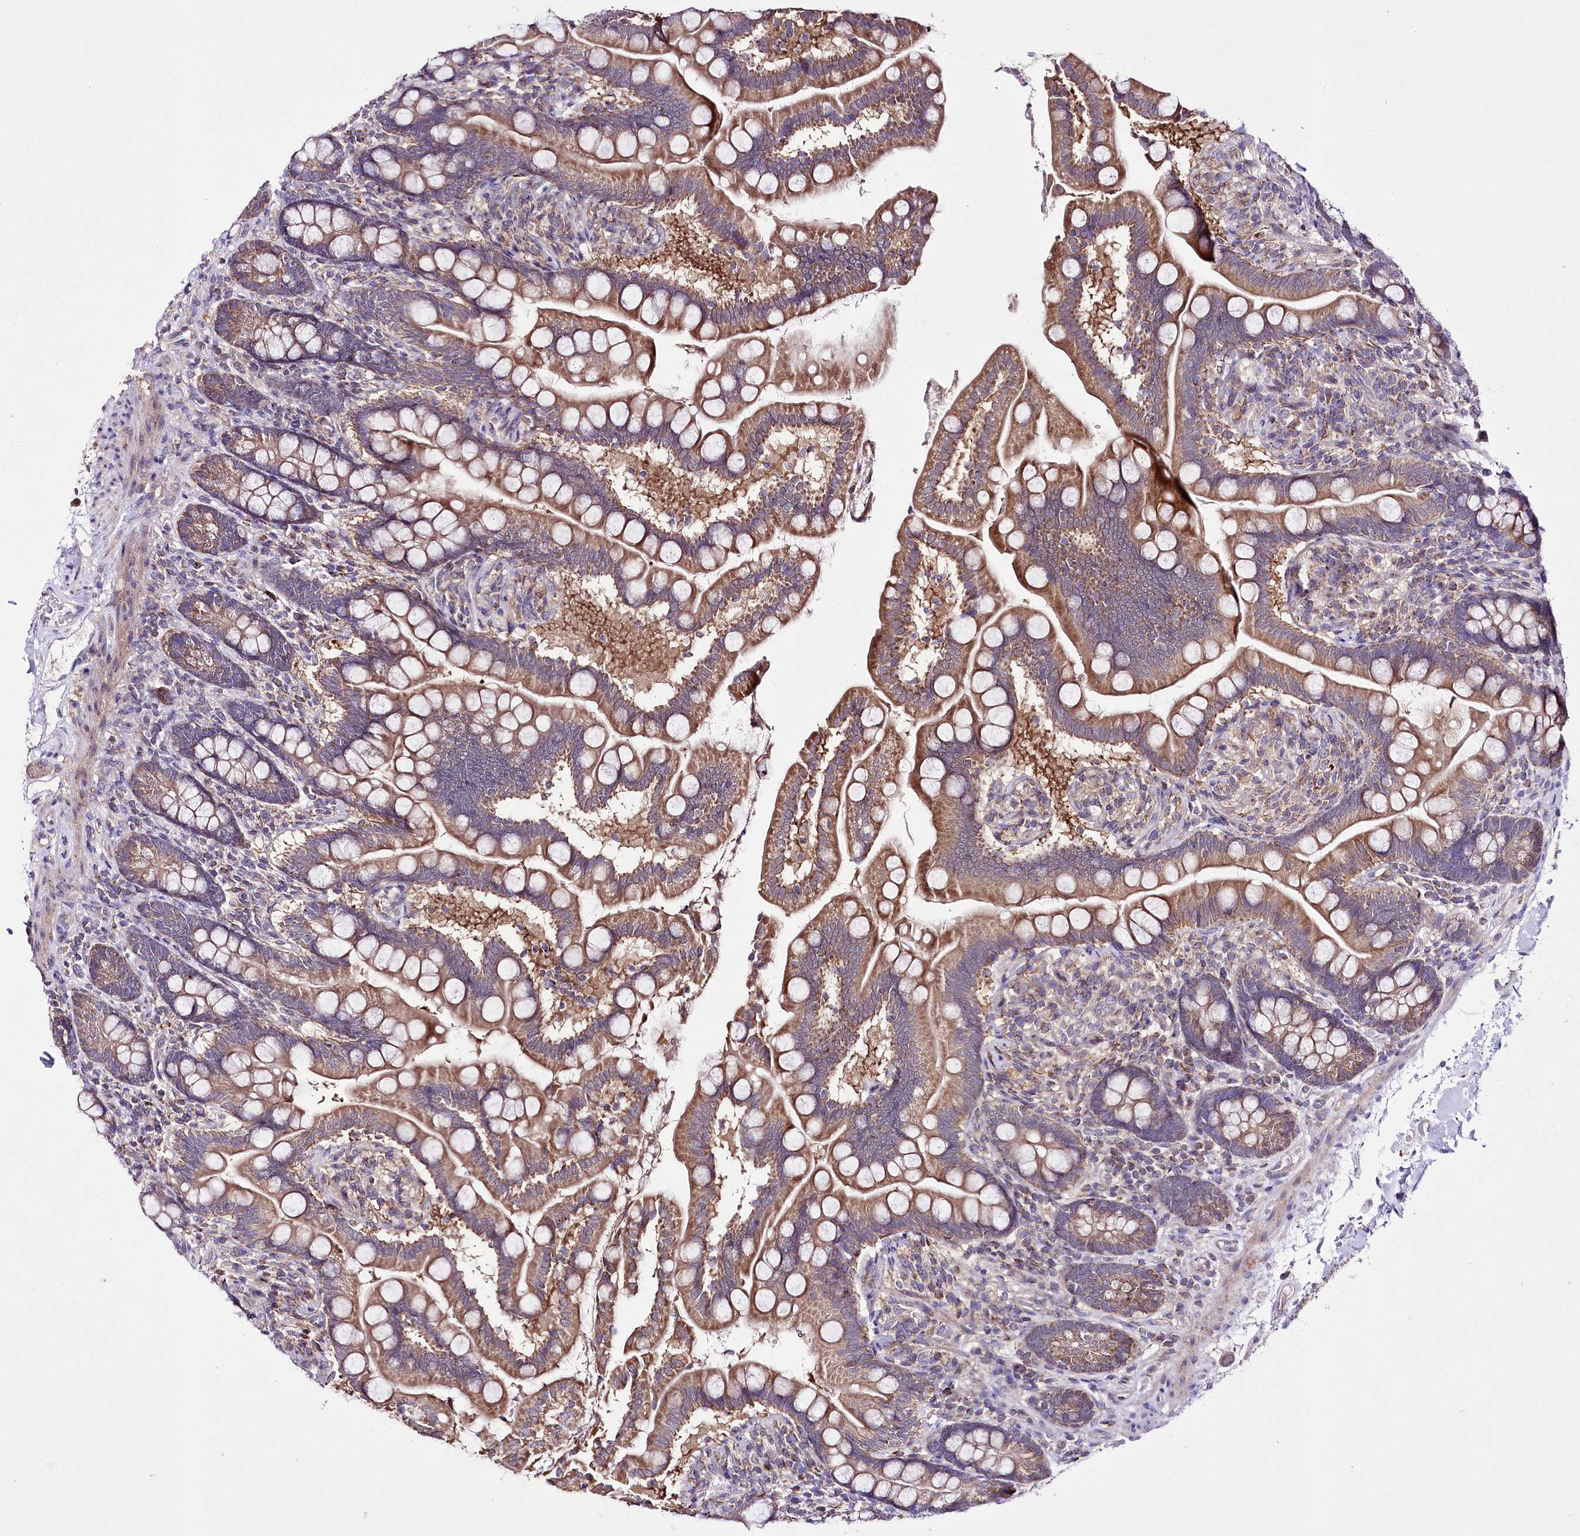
{"staining": {"intensity": "moderate", "quantity": ">75%", "location": "cytoplasmic/membranous"}, "tissue": "small intestine", "cell_type": "Glandular cells", "image_type": "normal", "snomed": [{"axis": "morphology", "description": "Normal tissue, NOS"}, {"axis": "topography", "description": "Small intestine"}], "caption": "Protein expression by immunohistochemistry (IHC) shows moderate cytoplasmic/membranous positivity in about >75% of glandular cells in benign small intestine.", "gene": "ATE1", "patient": {"sex": "female", "age": 64}}